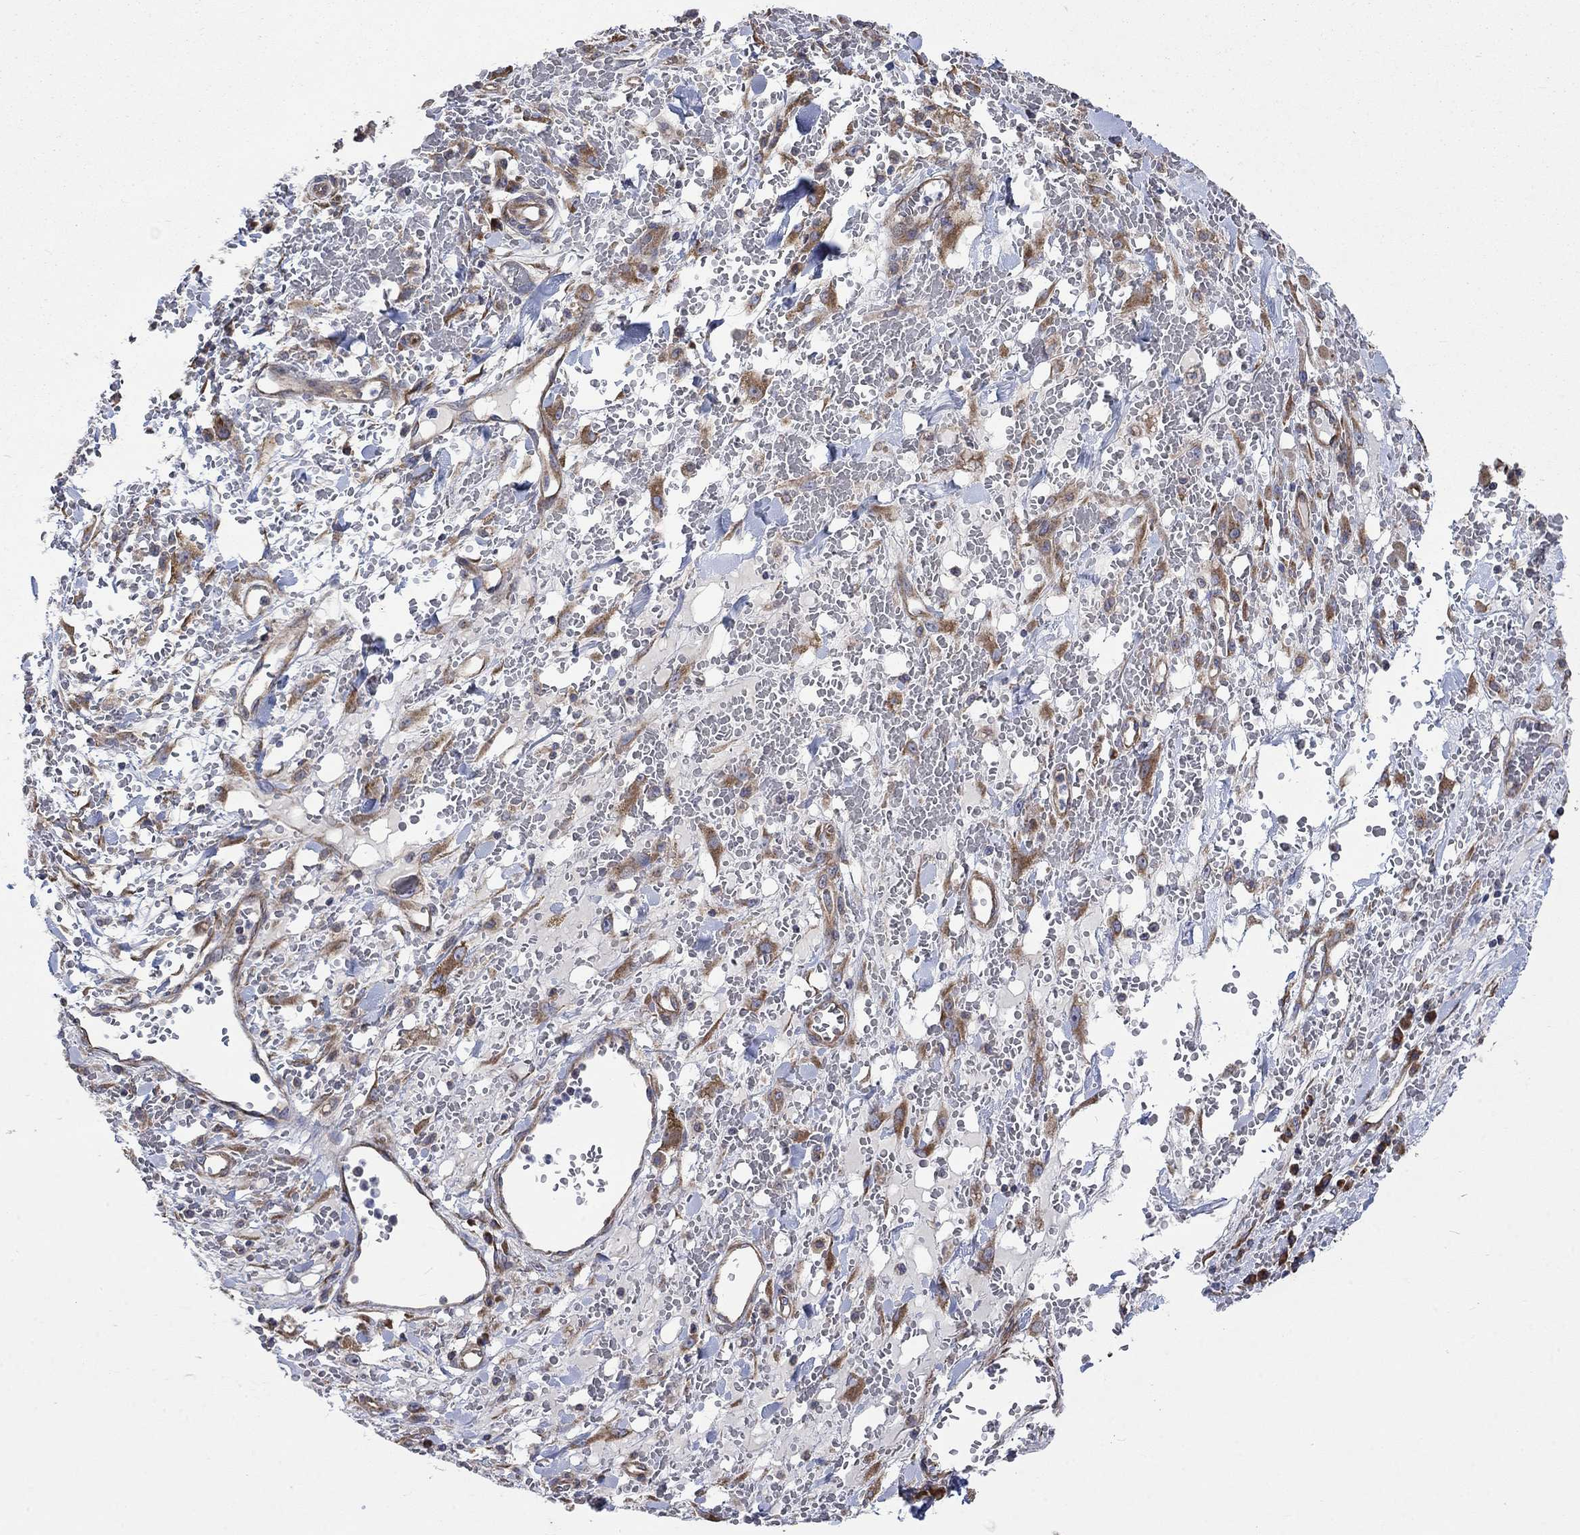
{"staining": {"intensity": "moderate", "quantity": "25%-75%", "location": "cytoplasmic/membranous"}, "tissue": "melanoma", "cell_type": "Tumor cells", "image_type": "cancer", "snomed": [{"axis": "morphology", "description": "Malignant melanoma, NOS"}, {"axis": "topography", "description": "Skin"}], "caption": "This is a histology image of IHC staining of melanoma, which shows moderate positivity in the cytoplasmic/membranous of tumor cells.", "gene": "RPLP0", "patient": {"sex": "female", "age": 91}}